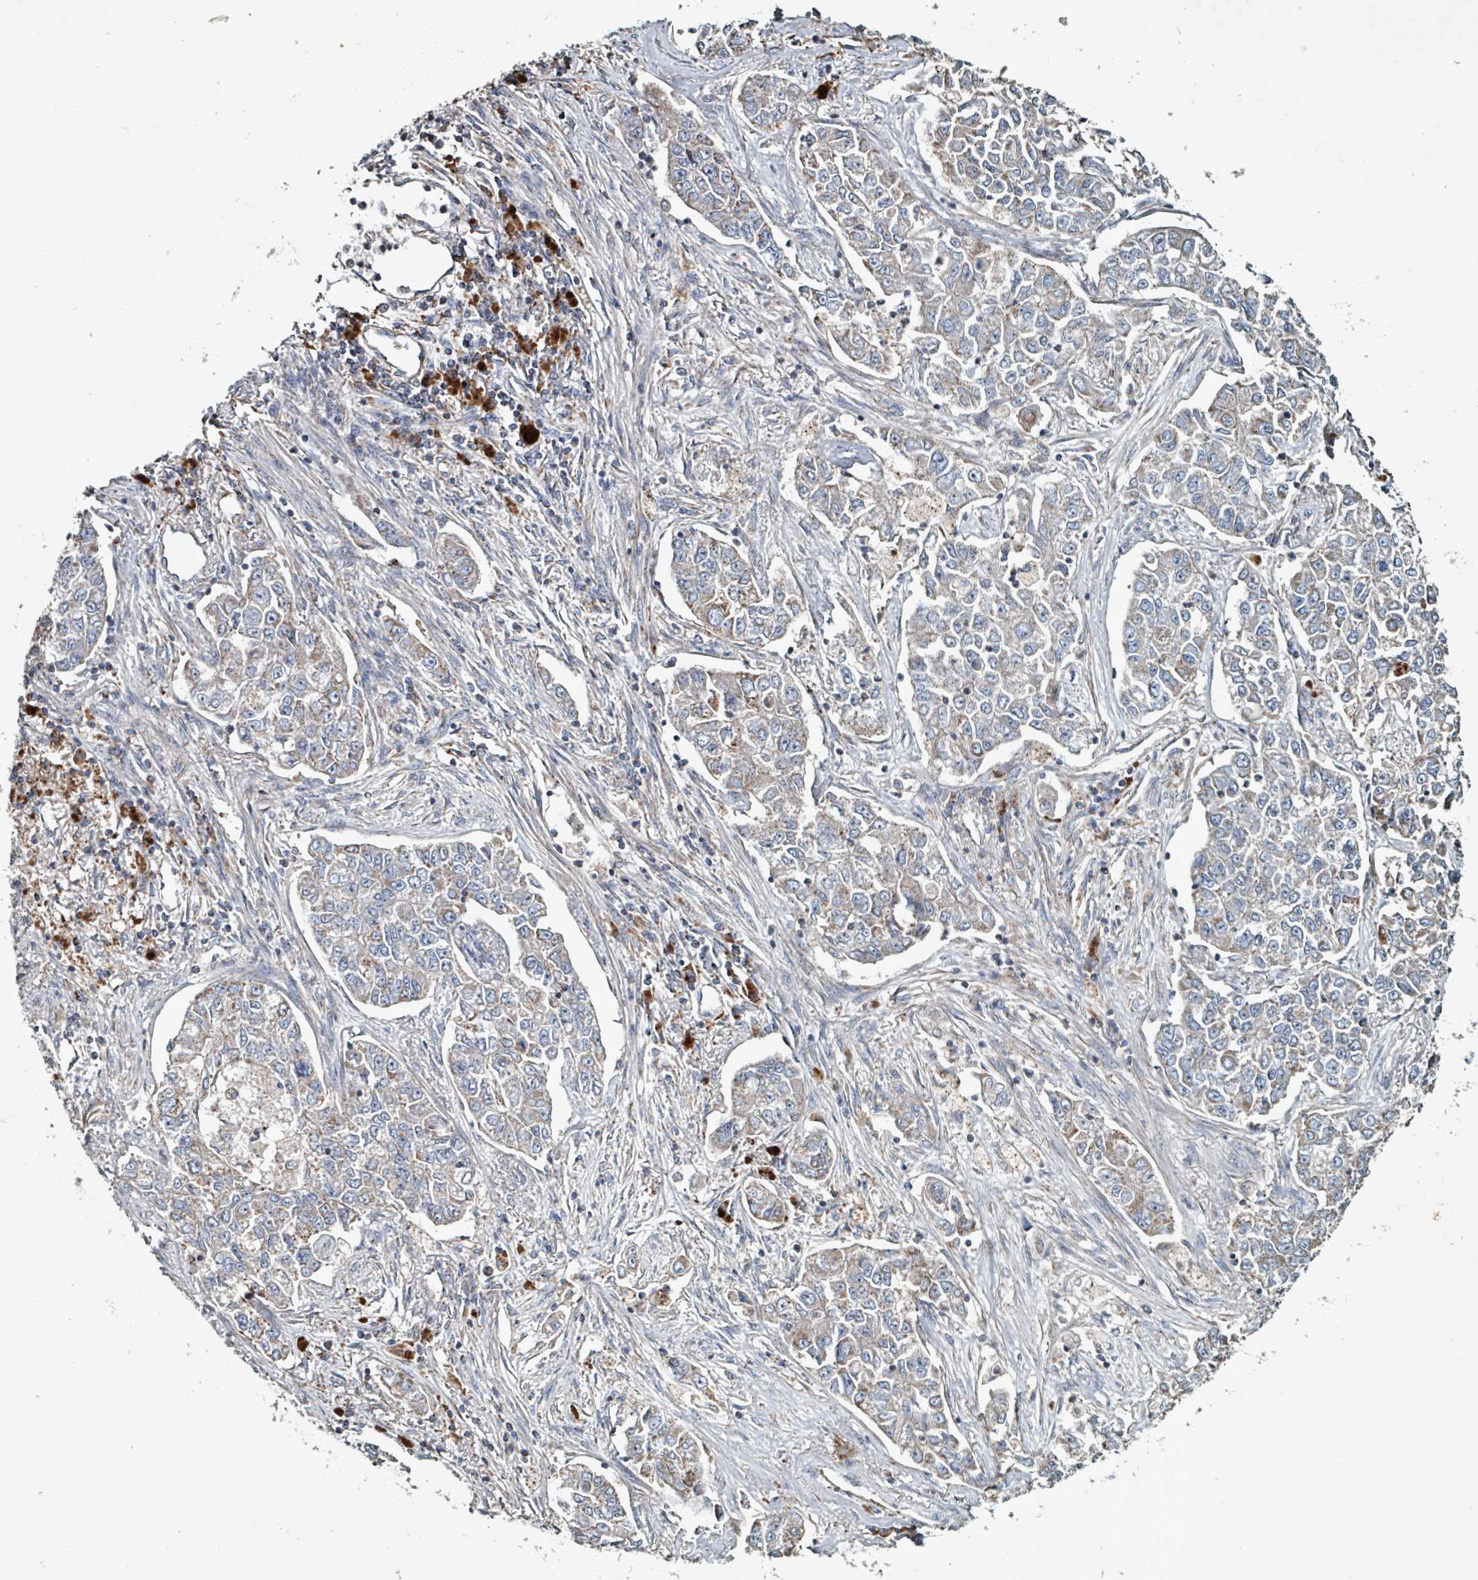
{"staining": {"intensity": "weak", "quantity": "25%-75%", "location": "cytoplasmic/membranous"}, "tissue": "lung cancer", "cell_type": "Tumor cells", "image_type": "cancer", "snomed": [{"axis": "morphology", "description": "Adenocarcinoma, NOS"}, {"axis": "topography", "description": "Lung"}], "caption": "Immunohistochemical staining of lung adenocarcinoma shows weak cytoplasmic/membranous protein expression in approximately 25%-75% of tumor cells.", "gene": "ABHD18", "patient": {"sex": "male", "age": 49}}